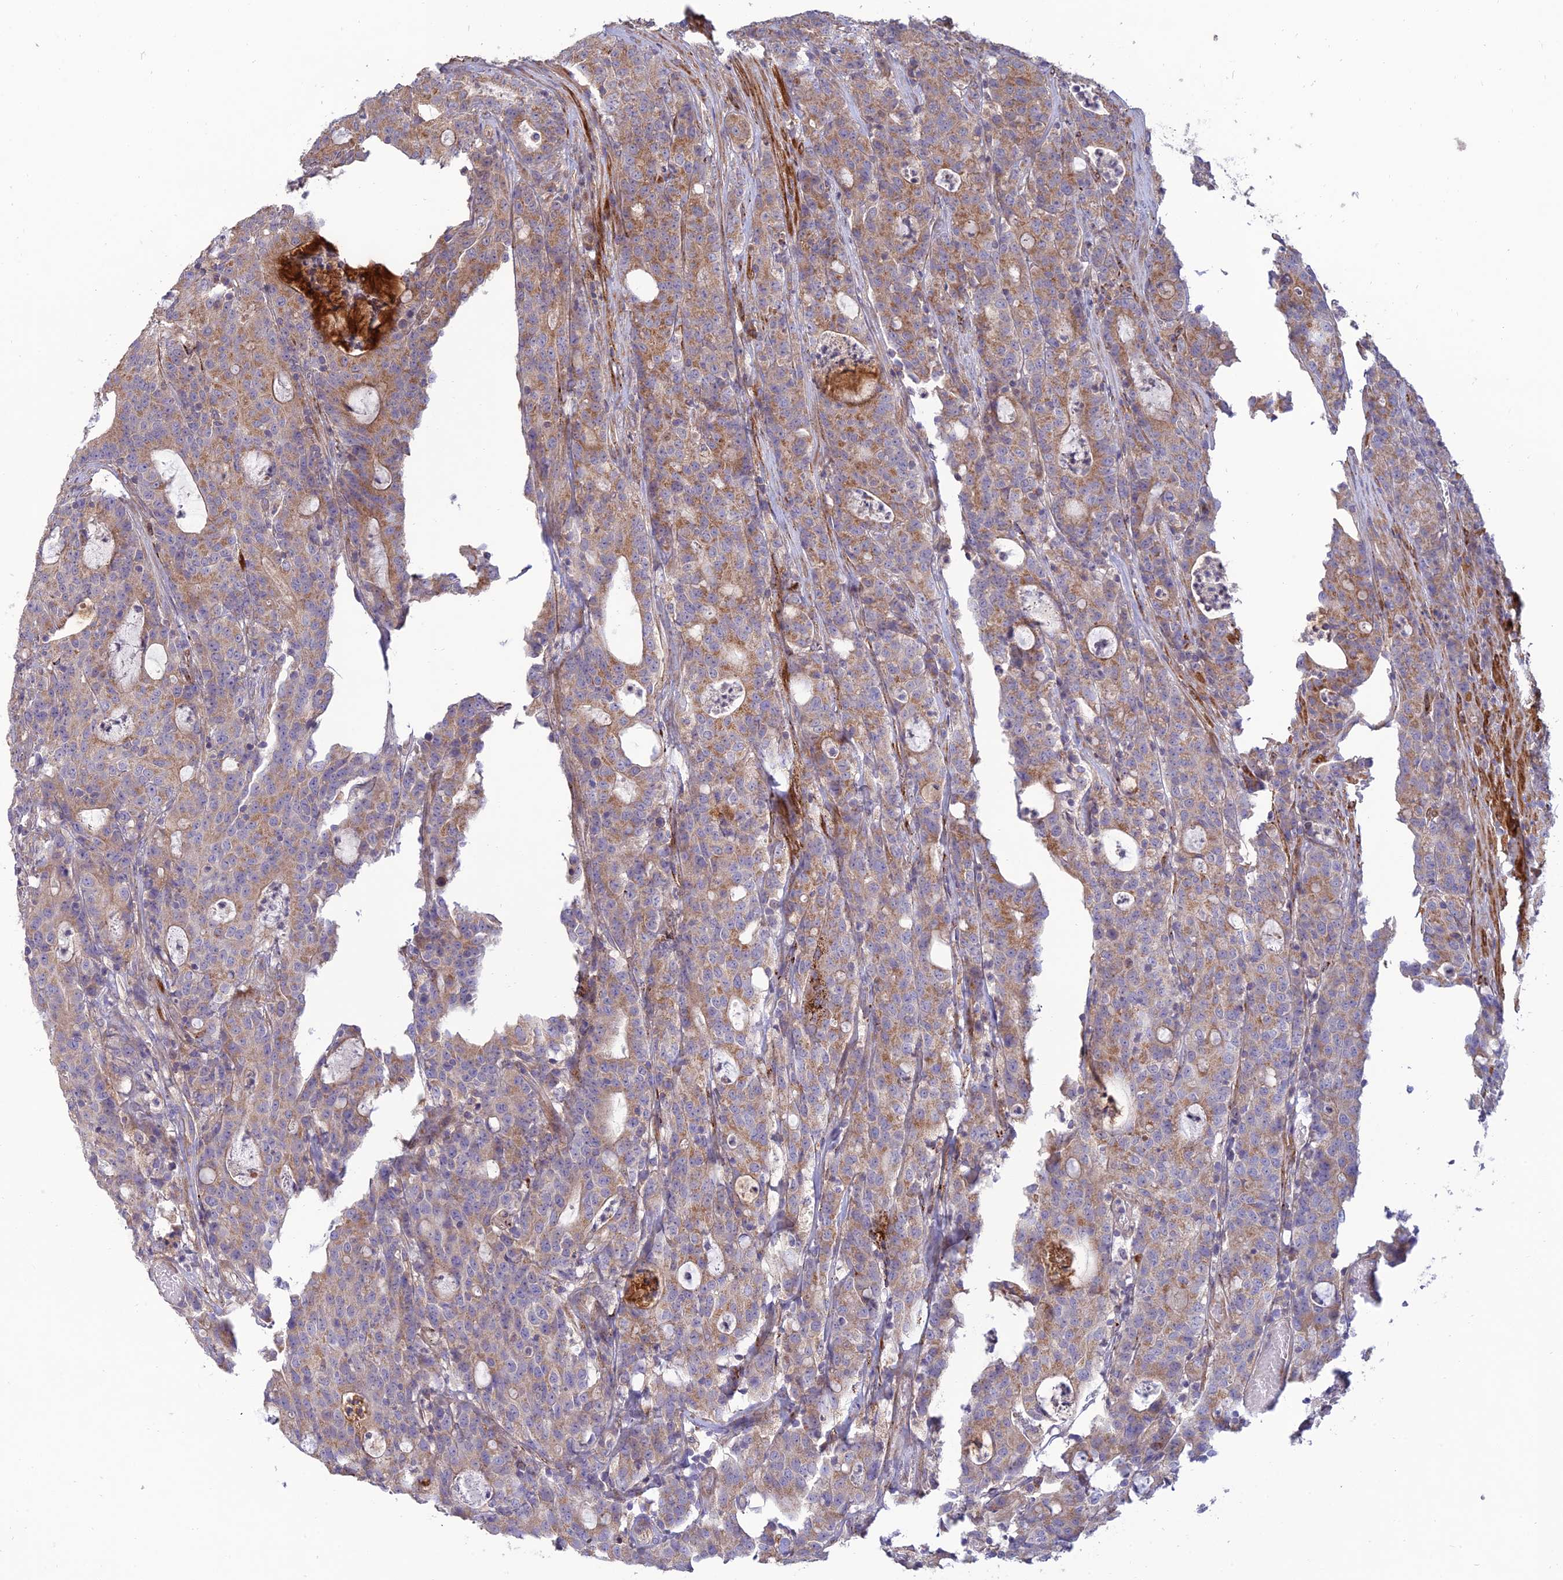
{"staining": {"intensity": "moderate", "quantity": ">75%", "location": "cytoplasmic/membranous"}, "tissue": "colorectal cancer", "cell_type": "Tumor cells", "image_type": "cancer", "snomed": [{"axis": "morphology", "description": "Adenocarcinoma, NOS"}, {"axis": "topography", "description": "Colon"}], "caption": "Immunohistochemical staining of adenocarcinoma (colorectal) reveals medium levels of moderate cytoplasmic/membranous staining in about >75% of tumor cells.", "gene": "C3orf20", "patient": {"sex": "male", "age": 83}}